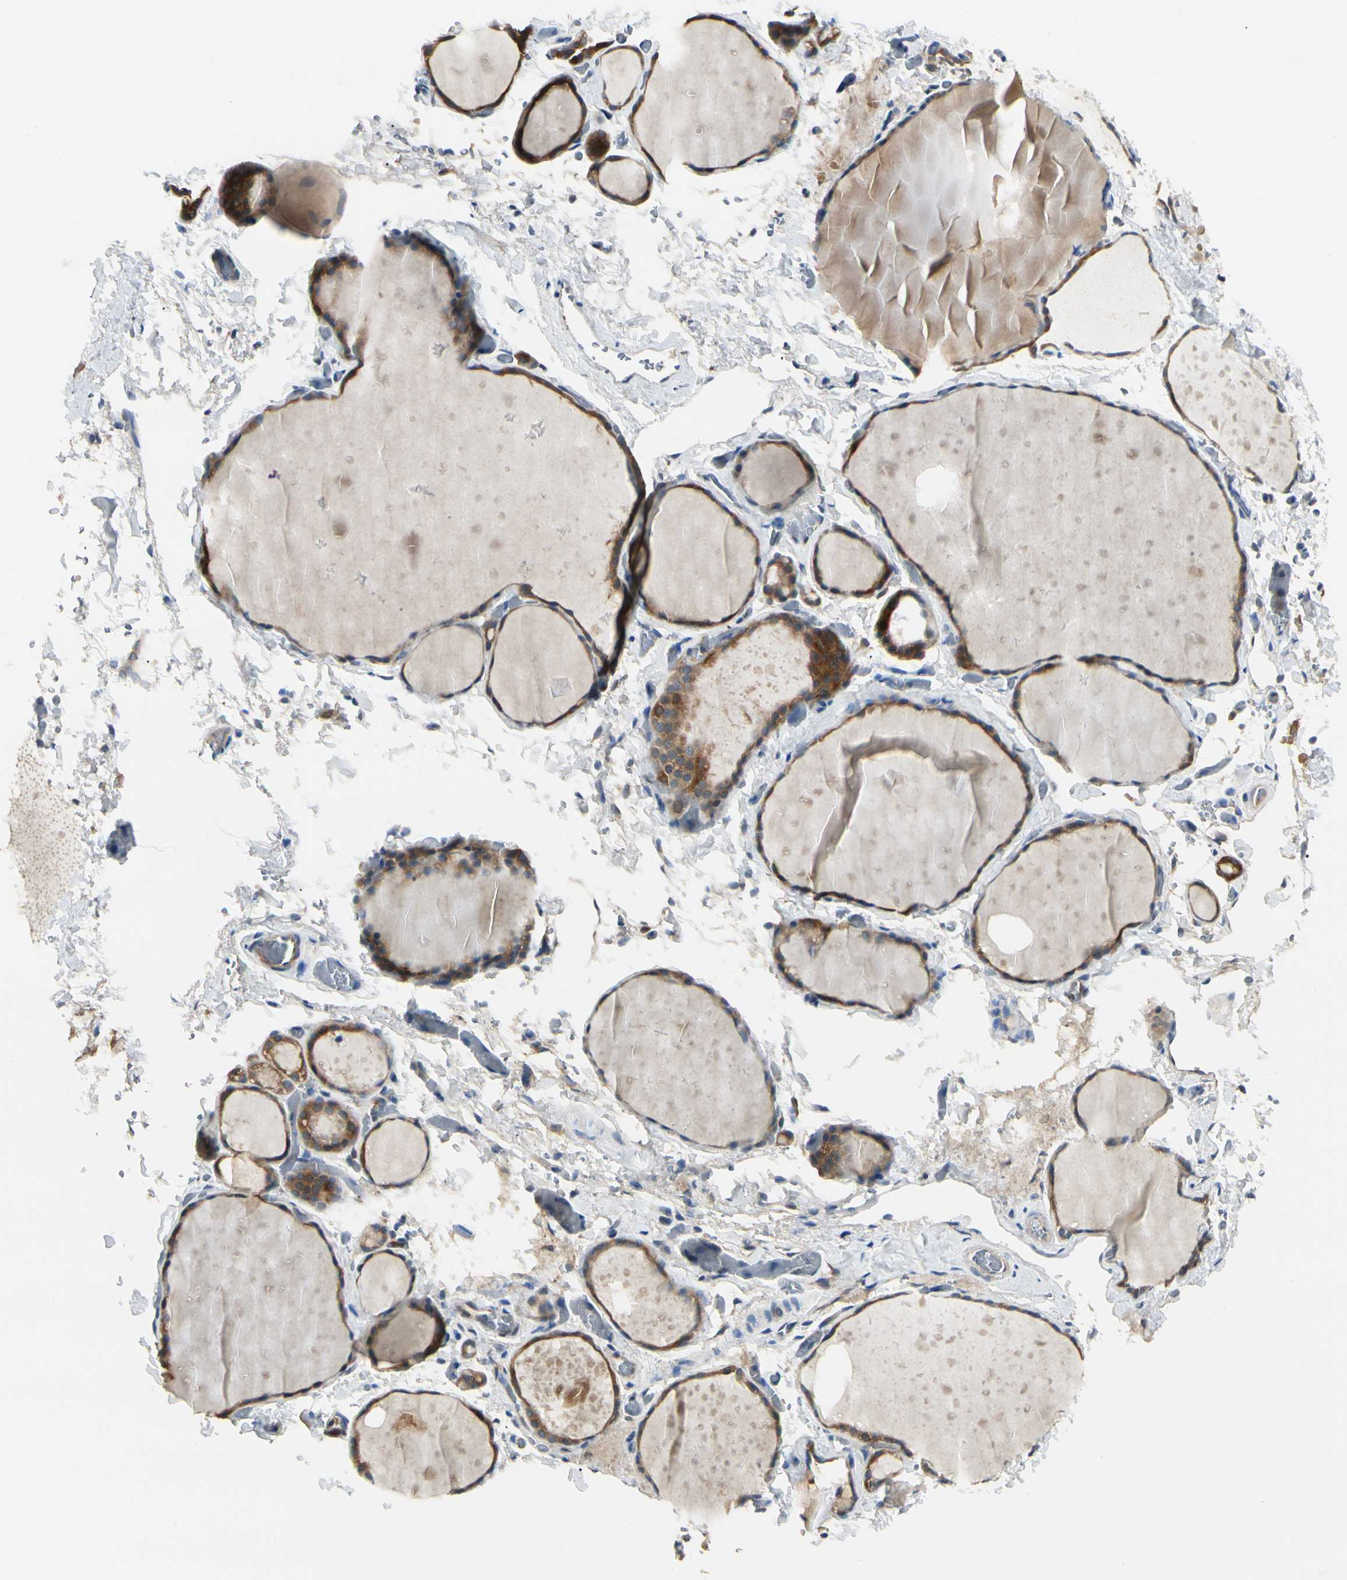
{"staining": {"intensity": "strong", "quantity": ">75%", "location": "cytoplasmic/membranous"}, "tissue": "thyroid gland", "cell_type": "Glandular cells", "image_type": "normal", "snomed": [{"axis": "morphology", "description": "Normal tissue, NOS"}, {"axis": "topography", "description": "Thyroid gland"}], "caption": "High-power microscopy captured an immunohistochemistry (IHC) photomicrograph of benign thyroid gland, revealing strong cytoplasmic/membranous positivity in approximately >75% of glandular cells.", "gene": "NME1", "patient": {"sex": "male", "age": 76}}